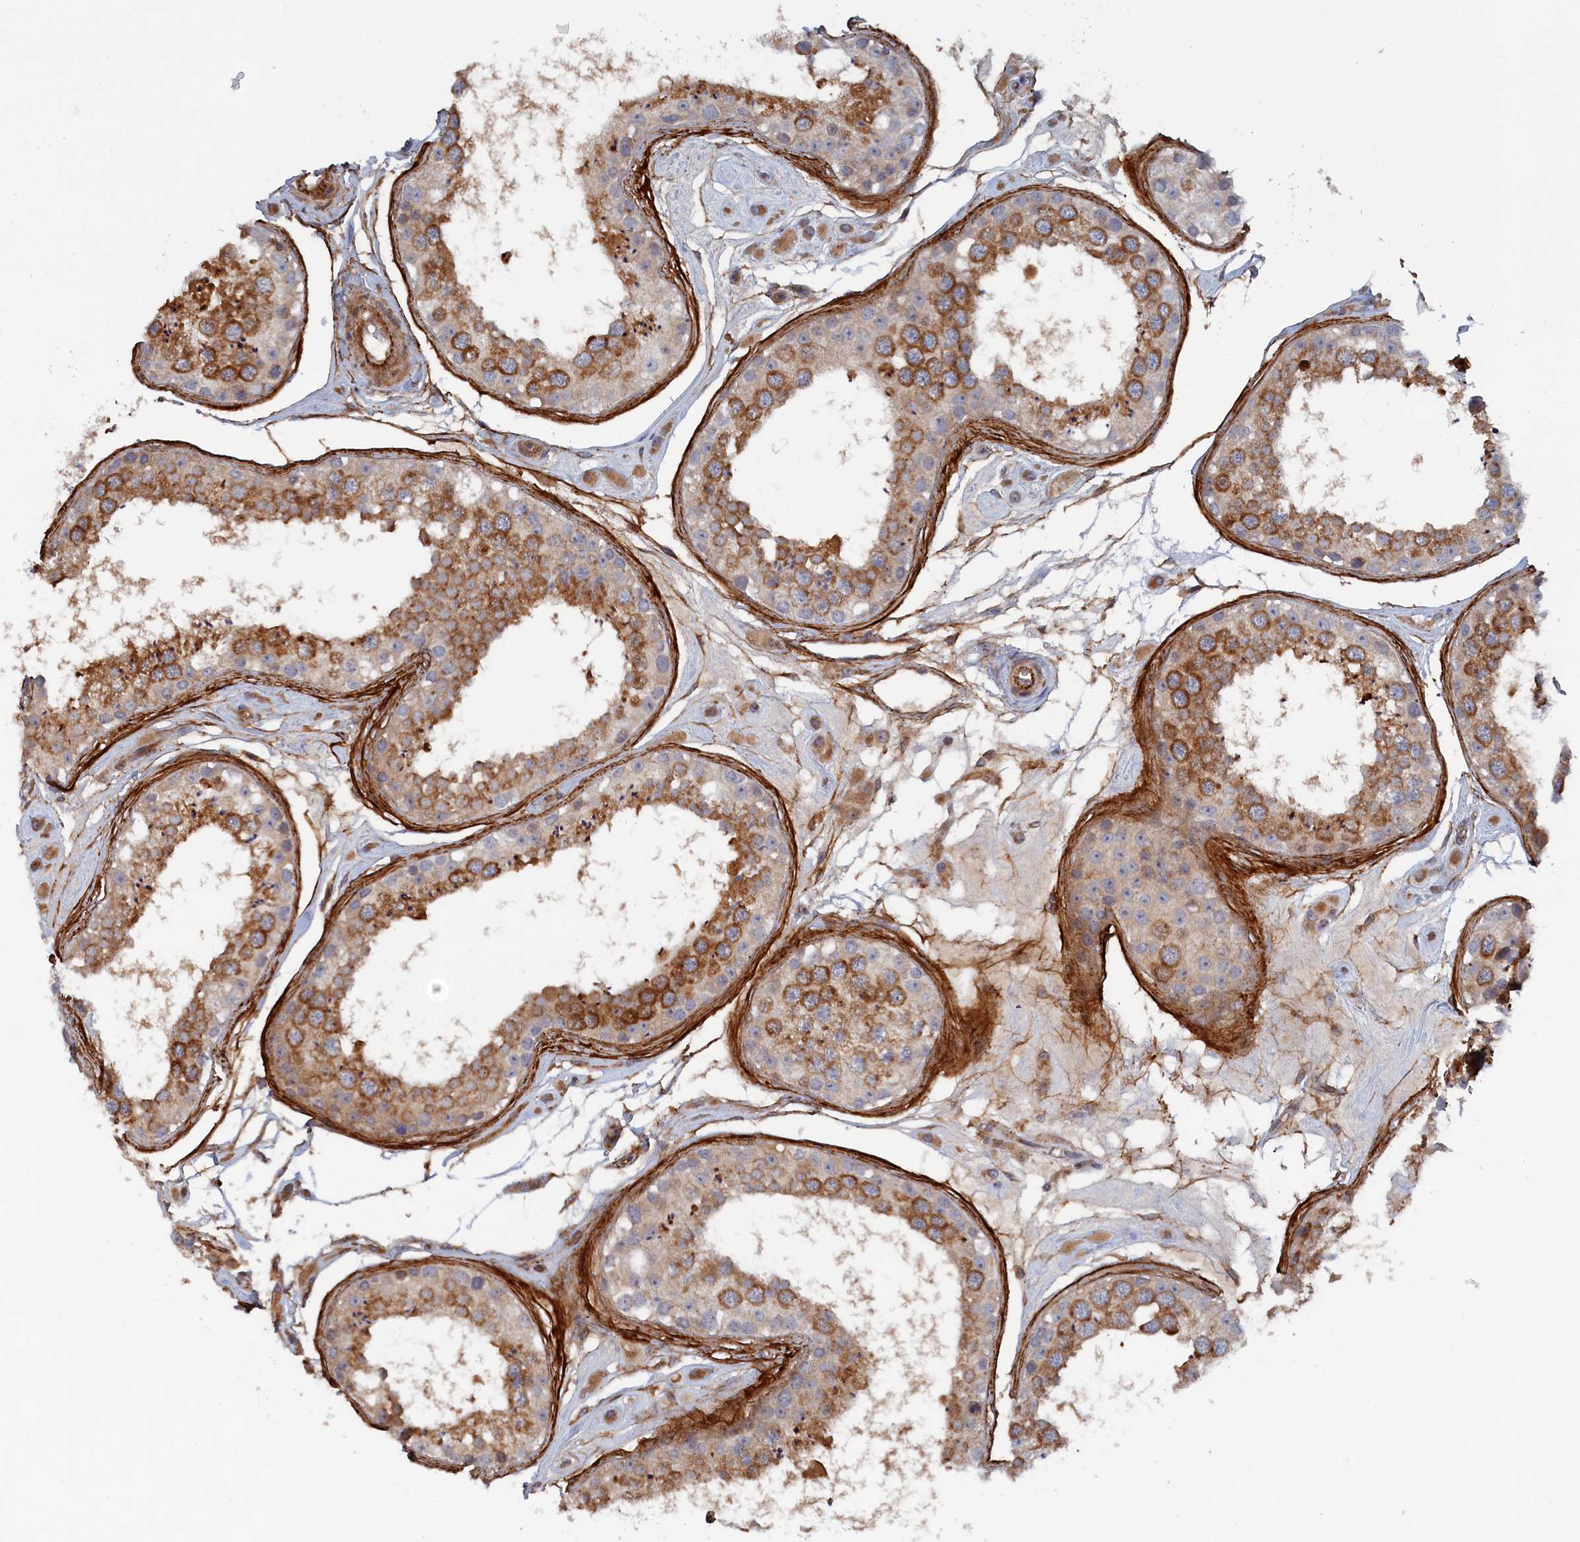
{"staining": {"intensity": "moderate", "quantity": "25%-75%", "location": "cytoplasmic/membranous"}, "tissue": "testis", "cell_type": "Cells in seminiferous ducts", "image_type": "normal", "snomed": [{"axis": "morphology", "description": "Normal tissue, NOS"}, {"axis": "topography", "description": "Testis"}], "caption": "IHC staining of benign testis, which reveals medium levels of moderate cytoplasmic/membranous staining in approximately 25%-75% of cells in seminiferous ducts indicating moderate cytoplasmic/membranous protein positivity. The staining was performed using DAB (brown) for protein detection and nuclei were counterstained in hematoxylin (blue).", "gene": "TMEM196", "patient": {"sex": "male", "age": 25}}